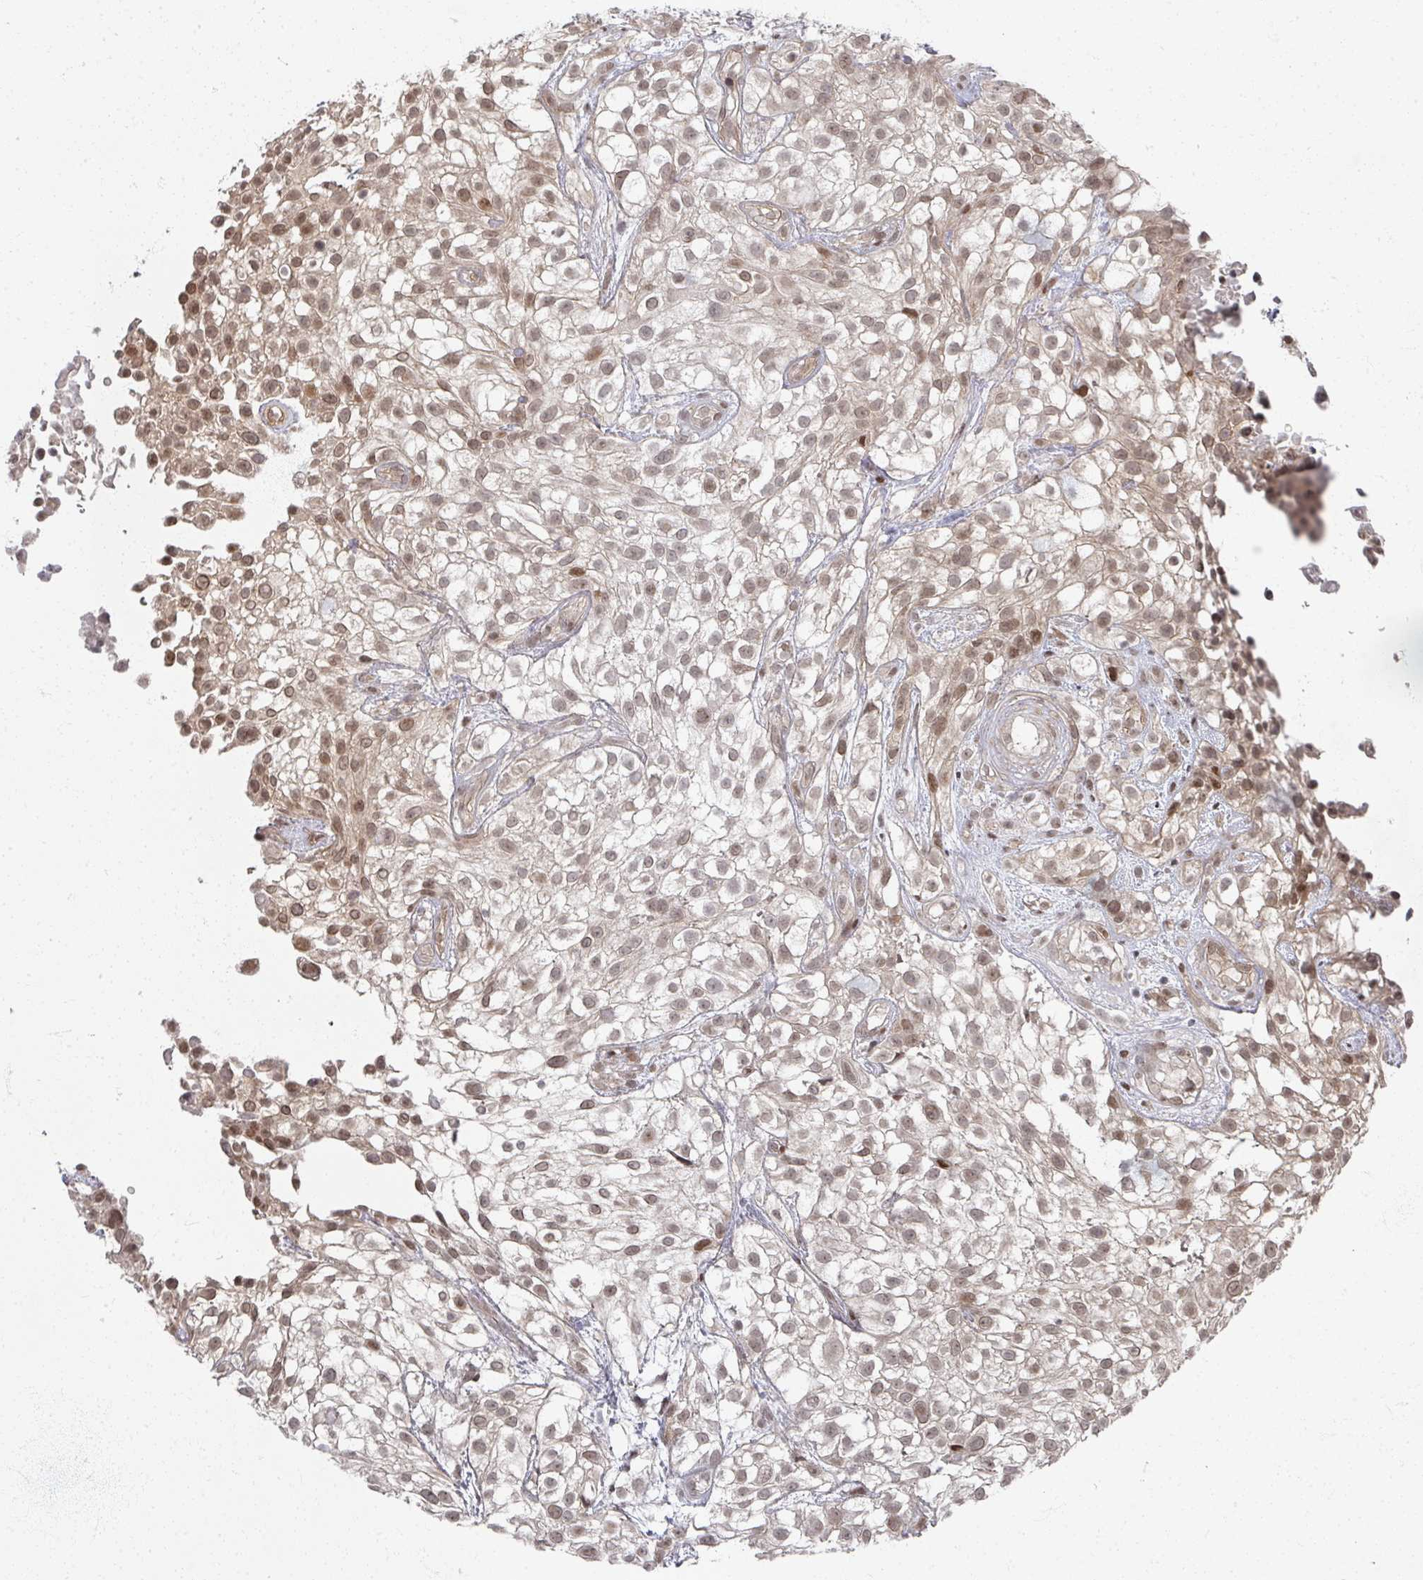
{"staining": {"intensity": "moderate", "quantity": ">75%", "location": "nuclear"}, "tissue": "urothelial cancer", "cell_type": "Tumor cells", "image_type": "cancer", "snomed": [{"axis": "morphology", "description": "Urothelial carcinoma, High grade"}, {"axis": "topography", "description": "Urinary bladder"}], "caption": "A brown stain shows moderate nuclear expression of a protein in human high-grade urothelial carcinoma tumor cells.", "gene": "PSKH1", "patient": {"sex": "male", "age": 56}}